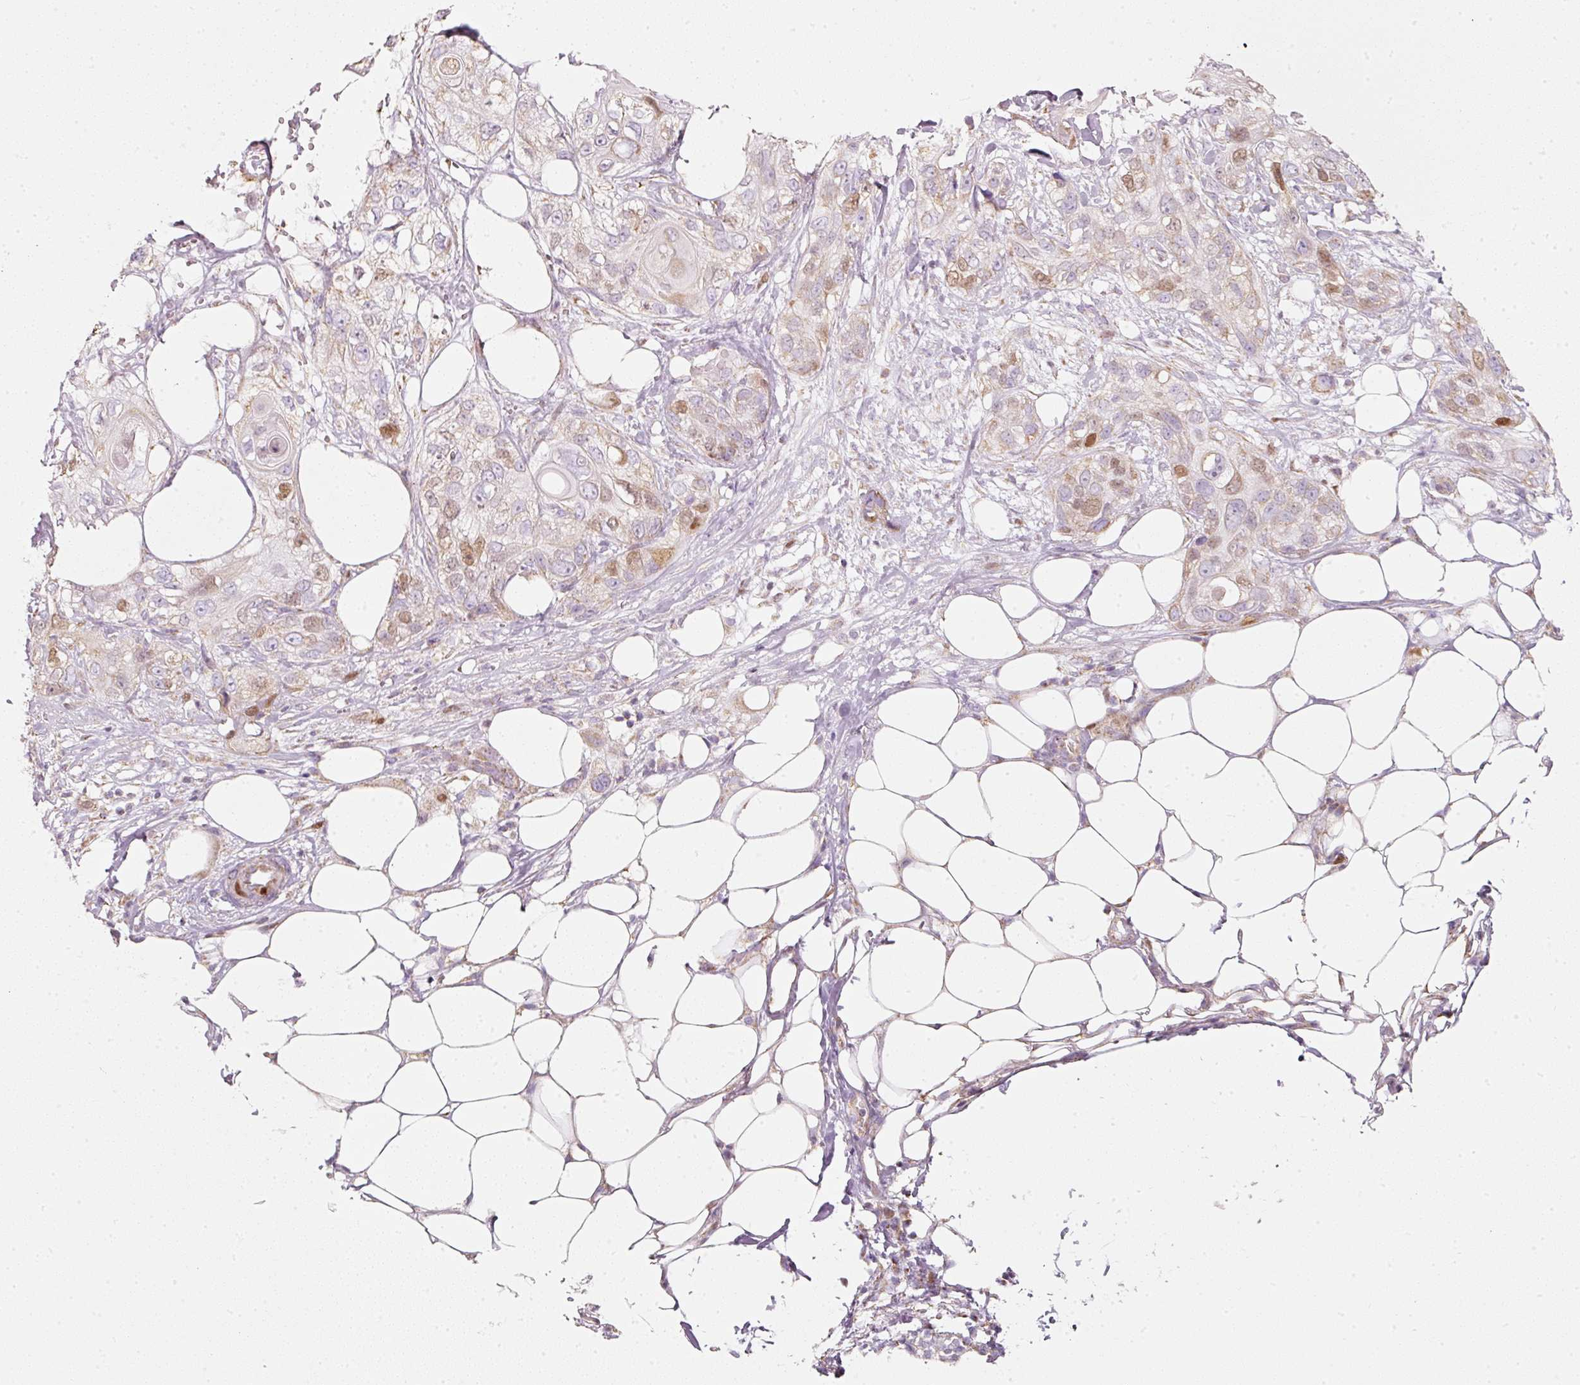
{"staining": {"intensity": "moderate", "quantity": "25%-75%", "location": "nuclear"}, "tissue": "skin cancer", "cell_type": "Tumor cells", "image_type": "cancer", "snomed": [{"axis": "morphology", "description": "Normal tissue, NOS"}, {"axis": "morphology", "description": "Squamous cell carcinoma, NOS"}, {"axis": "topography", "description": "Skin"}], "caption": "Tumor cells reveal moderate nuclear staining in about 25%-75% of cells in skin squamous cell carcinoma. (brown staining indicates protein expression, while blue staining denotes nuclei).", "gene": "DUT", "patient": {"sex": "male", "age": 72}}